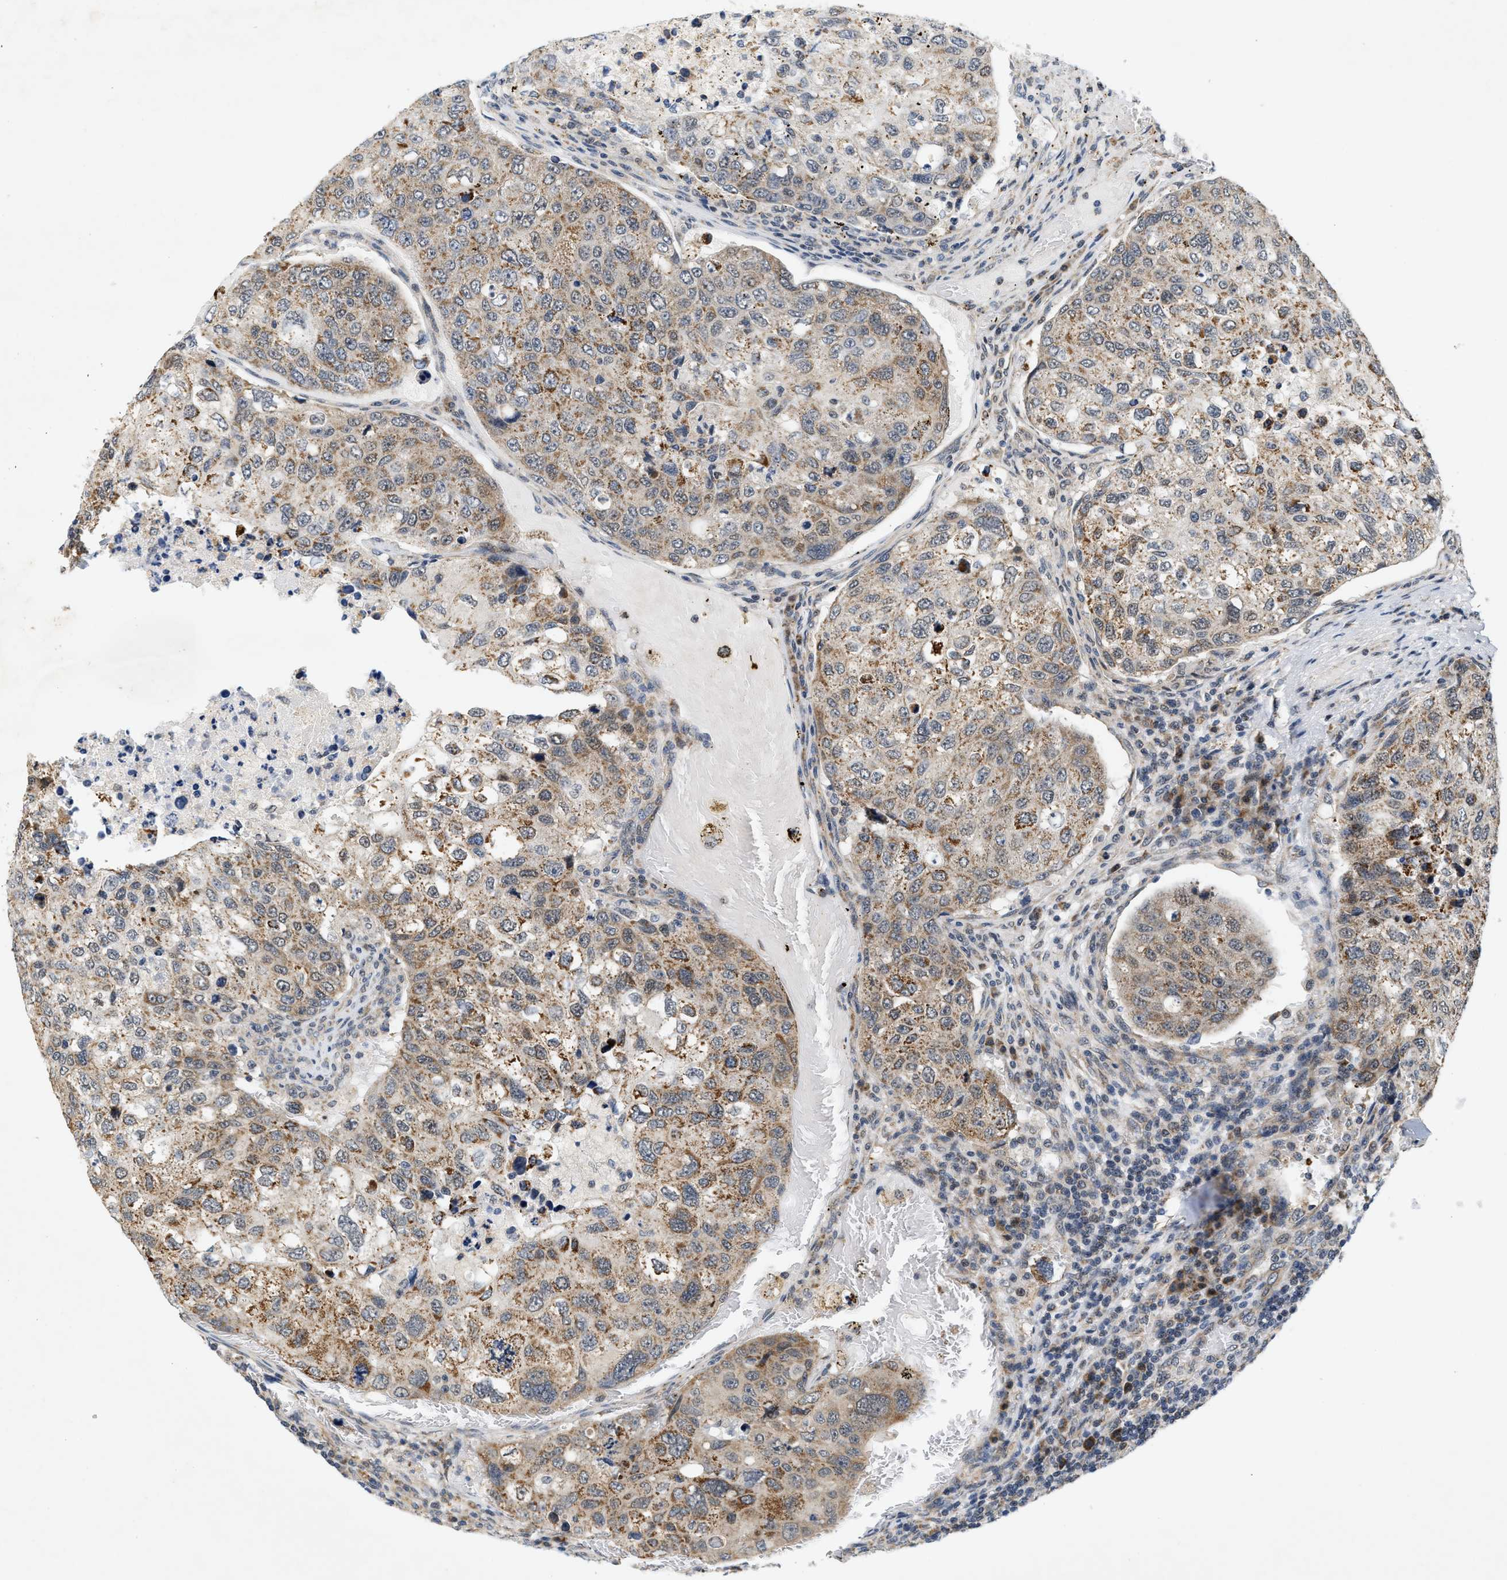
{"staining": {"intensity": "moderate", "quantity": ">75%", "location": "cytoplasmic/membranous"}, "tissue": "urothelial cancer", "cell_type": "Tumor cells", "image_type": "cancer", "snomed": [{"axis": "morphology", "description": "Urothelial carcinoma, High grade"}, {"axis": "topography", "description": "Lymph node"}, {"axis": "topography", "description": "Urinary bladder"}], "caption": "High-magnification brightfield microscopy of high-grade urothelial carcinoma stained with DAB (brown) and counterstained with hematoxylin (blue). tumor cells exhibit moderate cytoplasmic/membranous positivity is present in approximately>75% of cells. The staining was performed using DAB (3,3'-diaminobenzidine), with brown indicating positive protein expression. Nuclei are stained blue with hematoxylin.", "gene": "GIGYF1", "patient": {"sex": "male", "age": 51}}